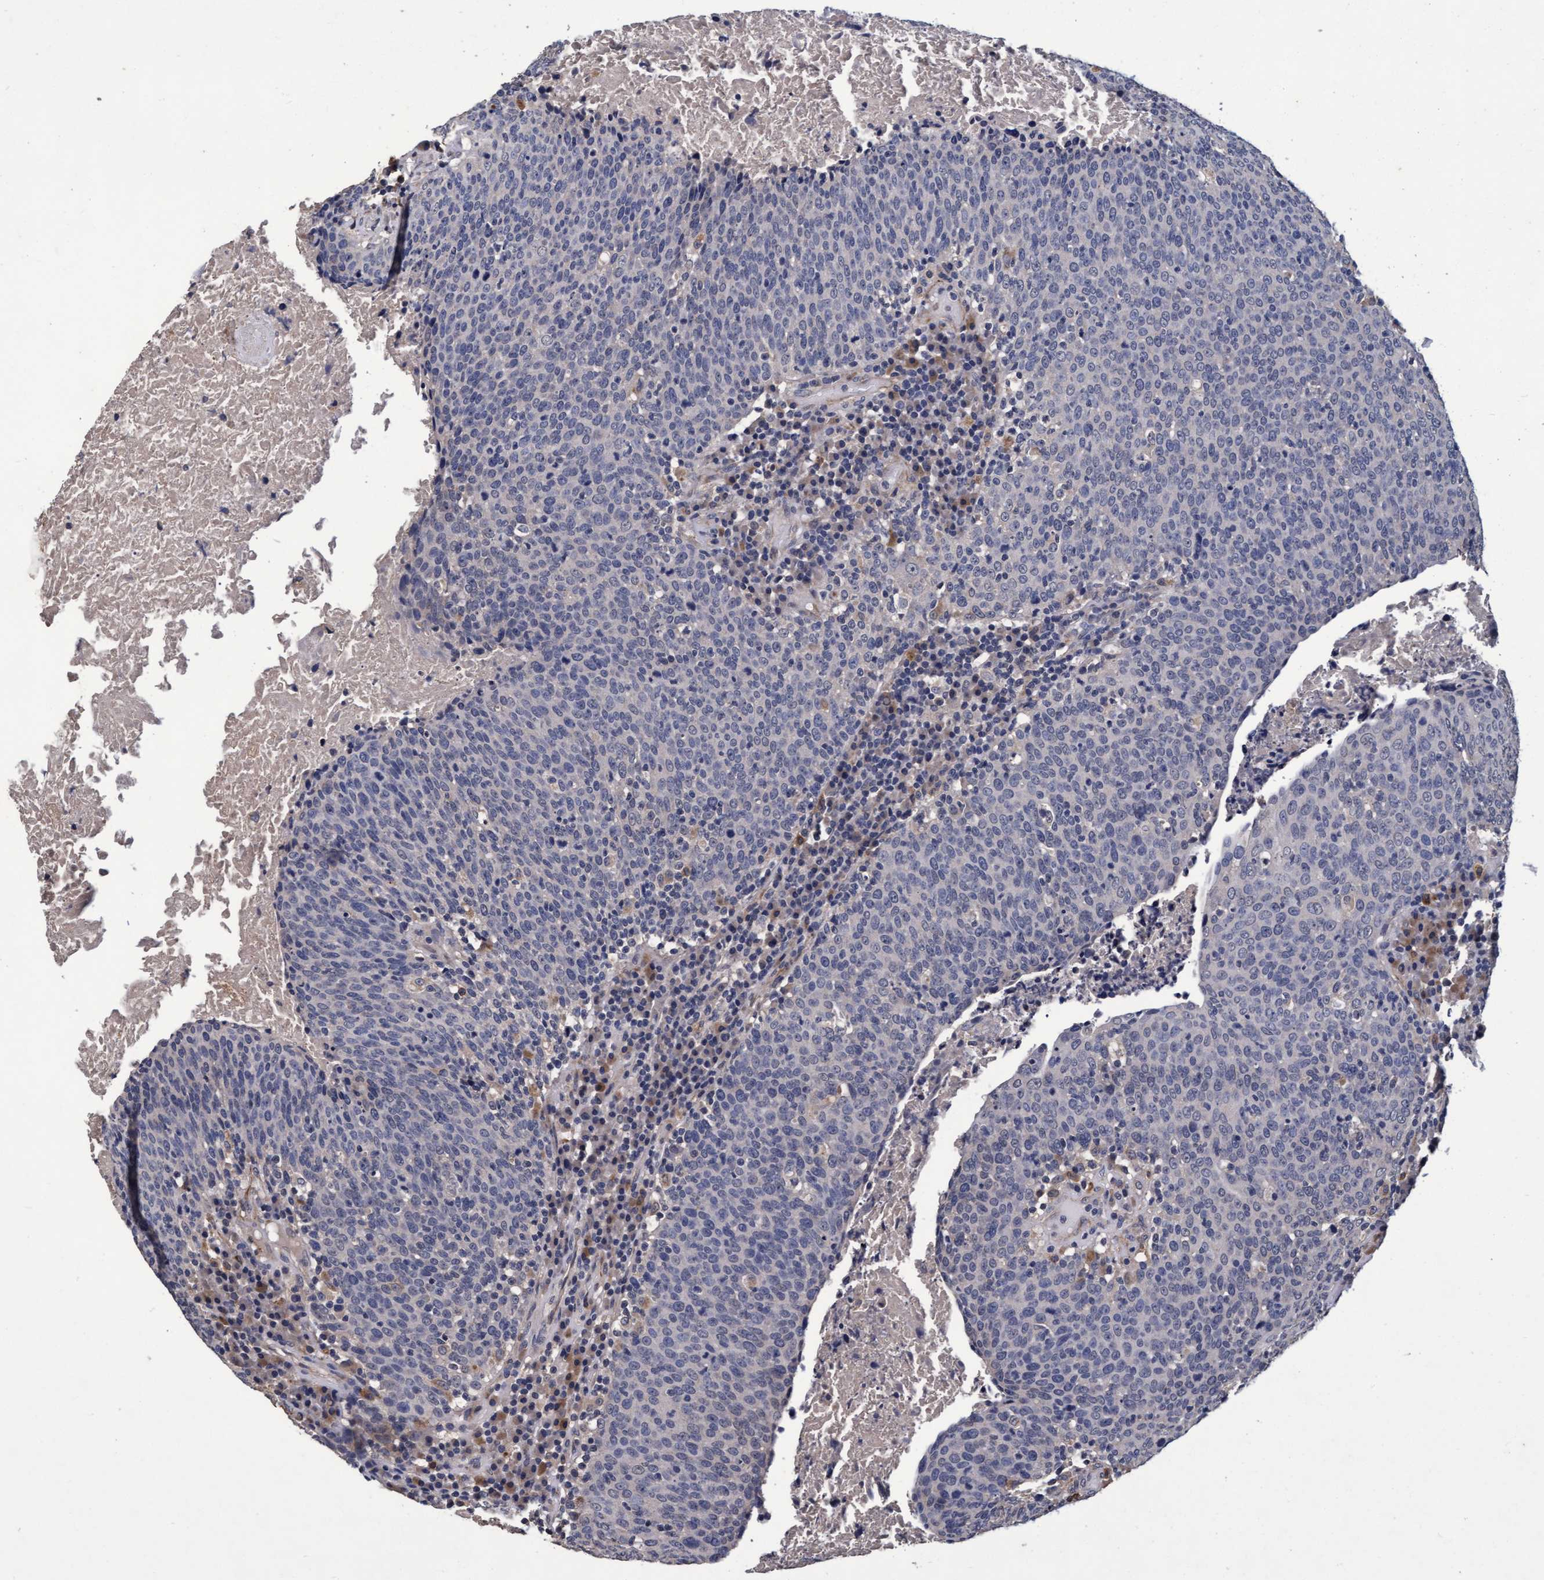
{"staining": {"intensity": "negative", "quantity": "none", "location": "none"}, "tissue": "head and neck cancer", "cell_type": "Tumor cells", "image_type": "cancer", "snomed": [{"axis": "morphology", "description": "Squamous cell carcinoma, NOS"}, {"axis": "morphology", "description": "Squamous cell carcinoma, metastatic, NOS"}, {"axis": "topography", "description": "Lymph node"}, {"axis": "topography", "description": "Head-Neck"}], "caption": "This micrograph is of squamous cell carcinoma (head and neck) stained with immunohistochemistry to label a protein in brown with the nuclei are counter-stained blue. There is no staining in tumor cells.", "gene": "CPQ", "patient": {"sex": "male", "age": 62}}